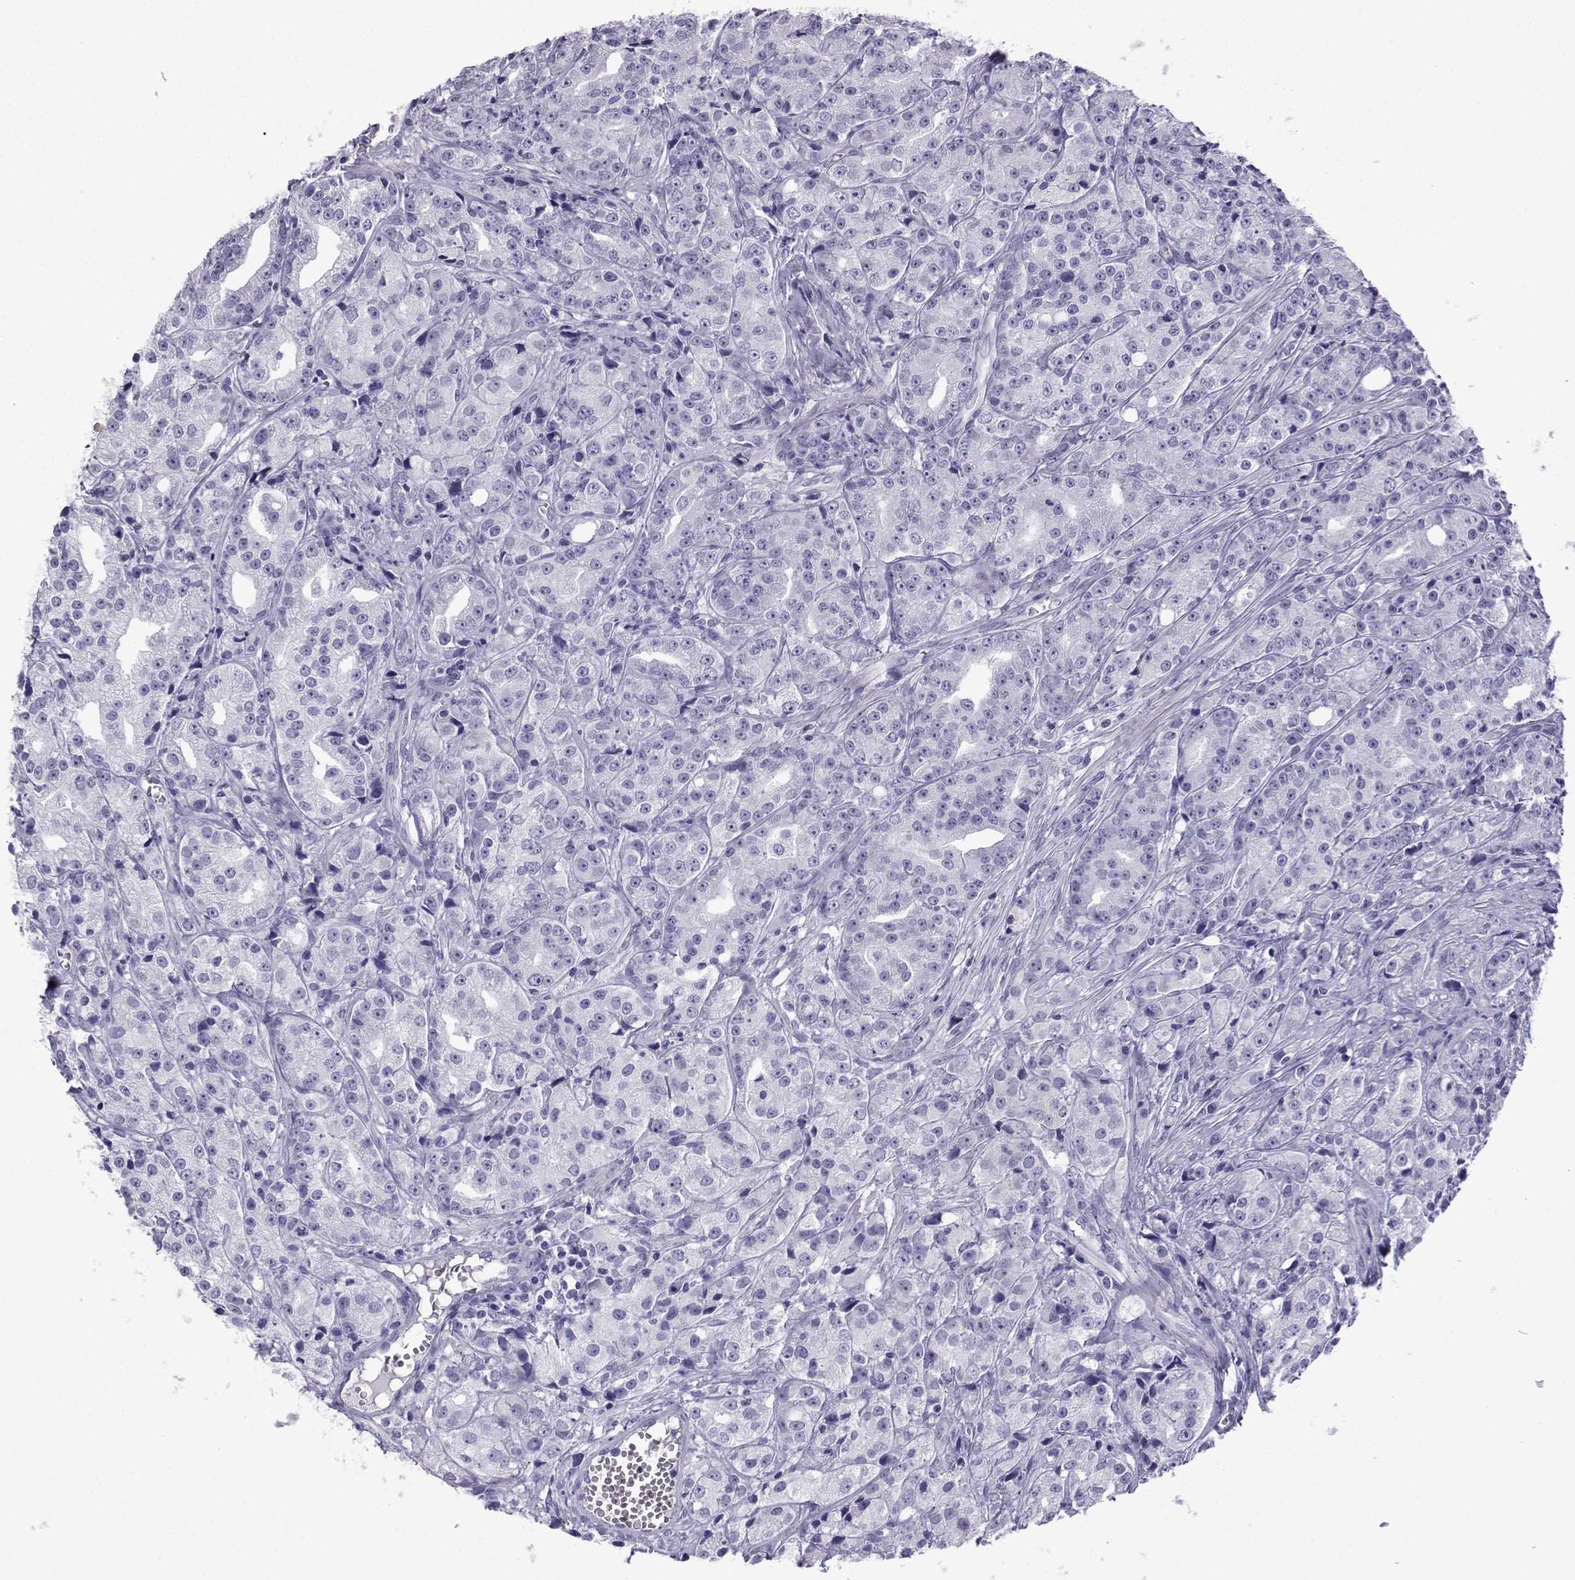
{"staining": {"intensity": "negative", "quantity": "none", "location": "none"}, "tissue": "prostate cancer", "cell_type": "Tumor cells", "image_type": "cancer", "snomed": [{"axis": "morphology", "description": "Adenocarcinoma, Medium grade"}, {"axis": "topography", "description": "Prostate"}], "caption": "Image shows no protein positivity in tumor cells of prostate cancer (adenocarcinoma (medium-grade)) tissue.", "gene": "TRIM46", "patient": {"sex": "male", "age": 74}}